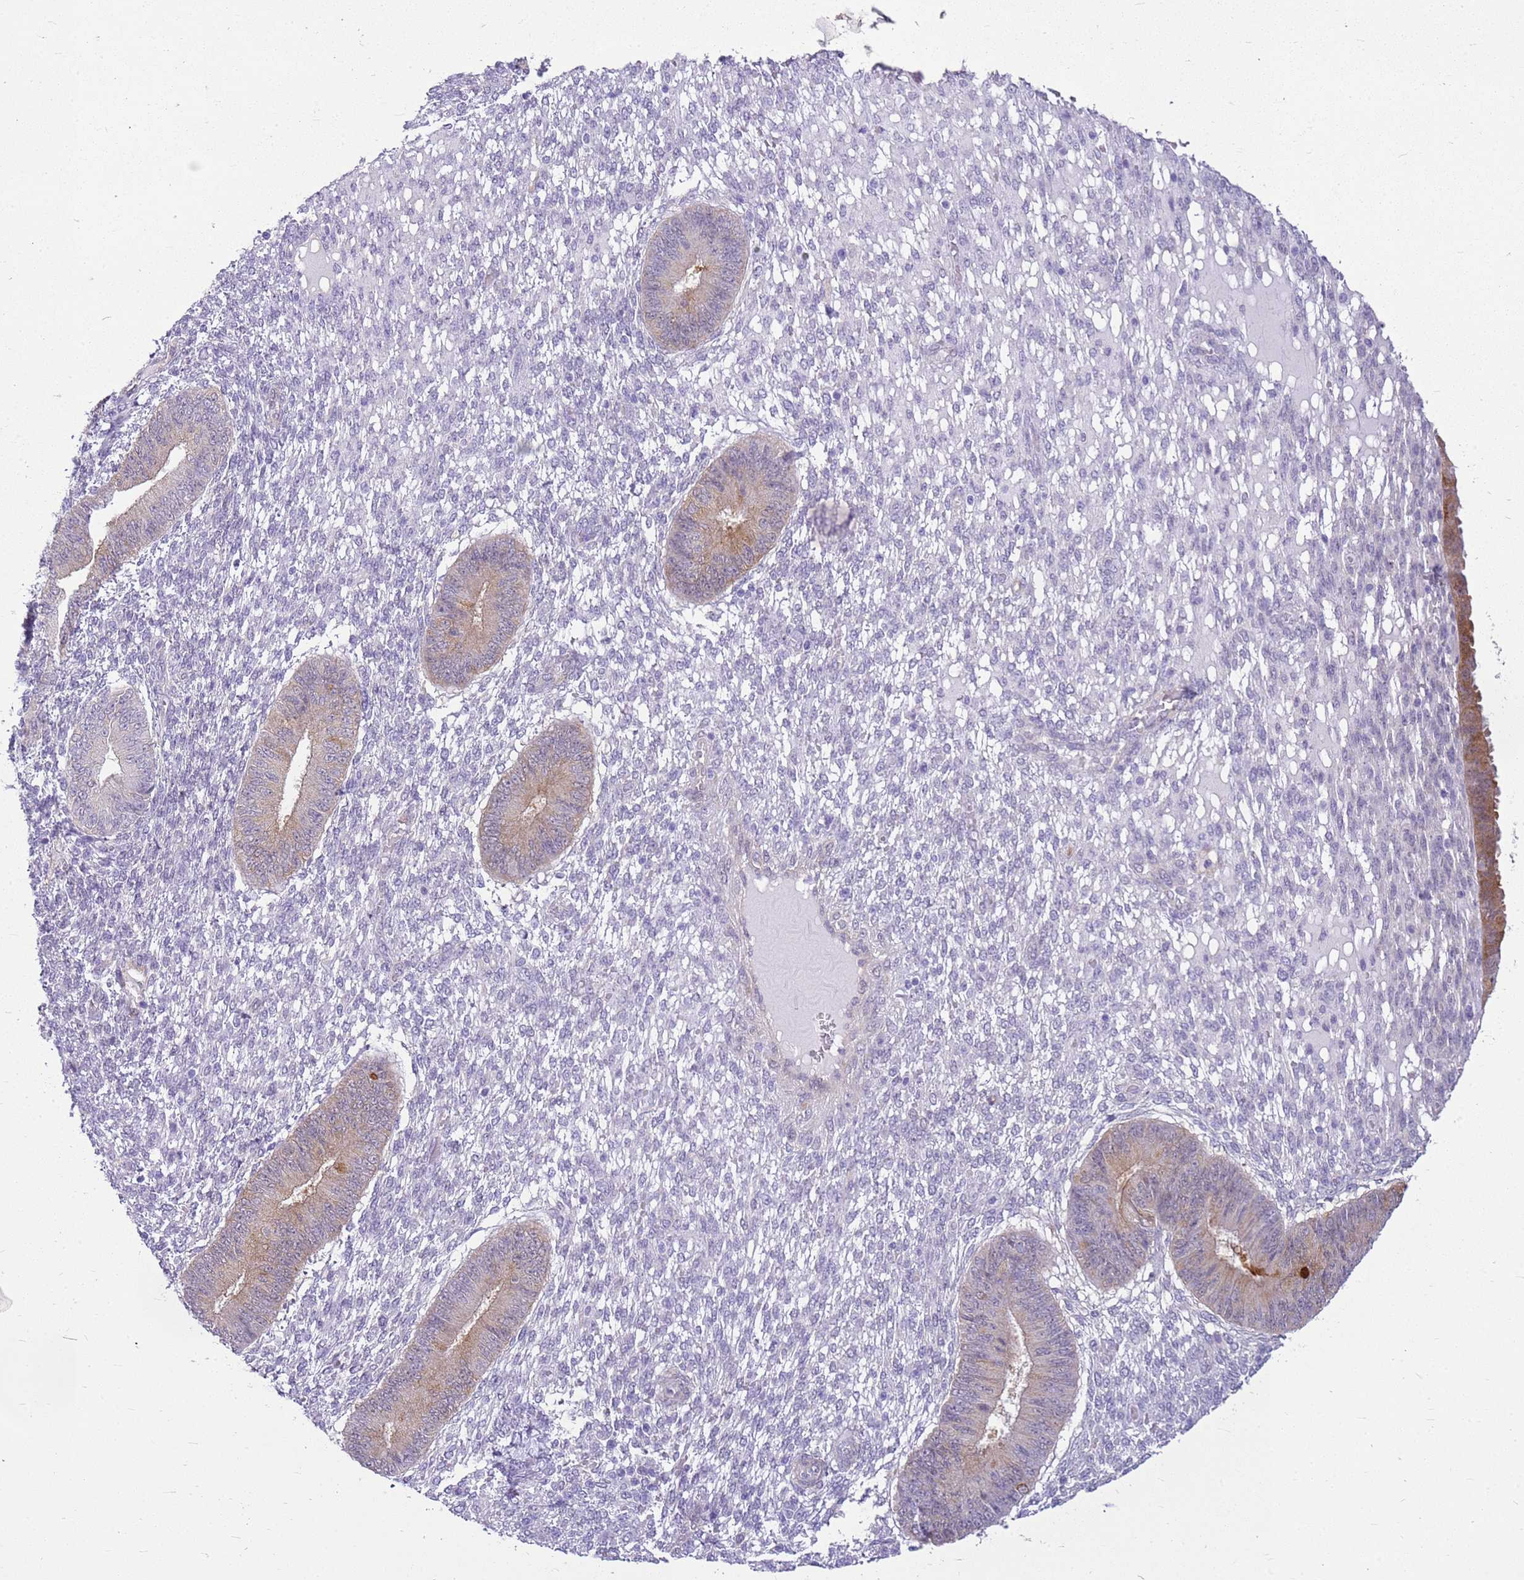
{"staining": {"intensity": "negative", "quantity": "none", "location": "none"}, "tissue": "endometrium", "cell_type": "Cells in endometrial stroma", "image_type": "normal", "snomed": [{"axis": "morphology", "description": "Normal tissue, NOS"}, {"axis": "topography", "description": "Endometrium"}], "caption": "IHC photomicrograph of unremarkable endometrium: human endometrium stained with DAB (3,3'-diaminobenzidine) displays no significant protein positivity in cells in endometrial stroma.", "gene": "HSPB1", "patient": {"sex": "female", "age": 49}}